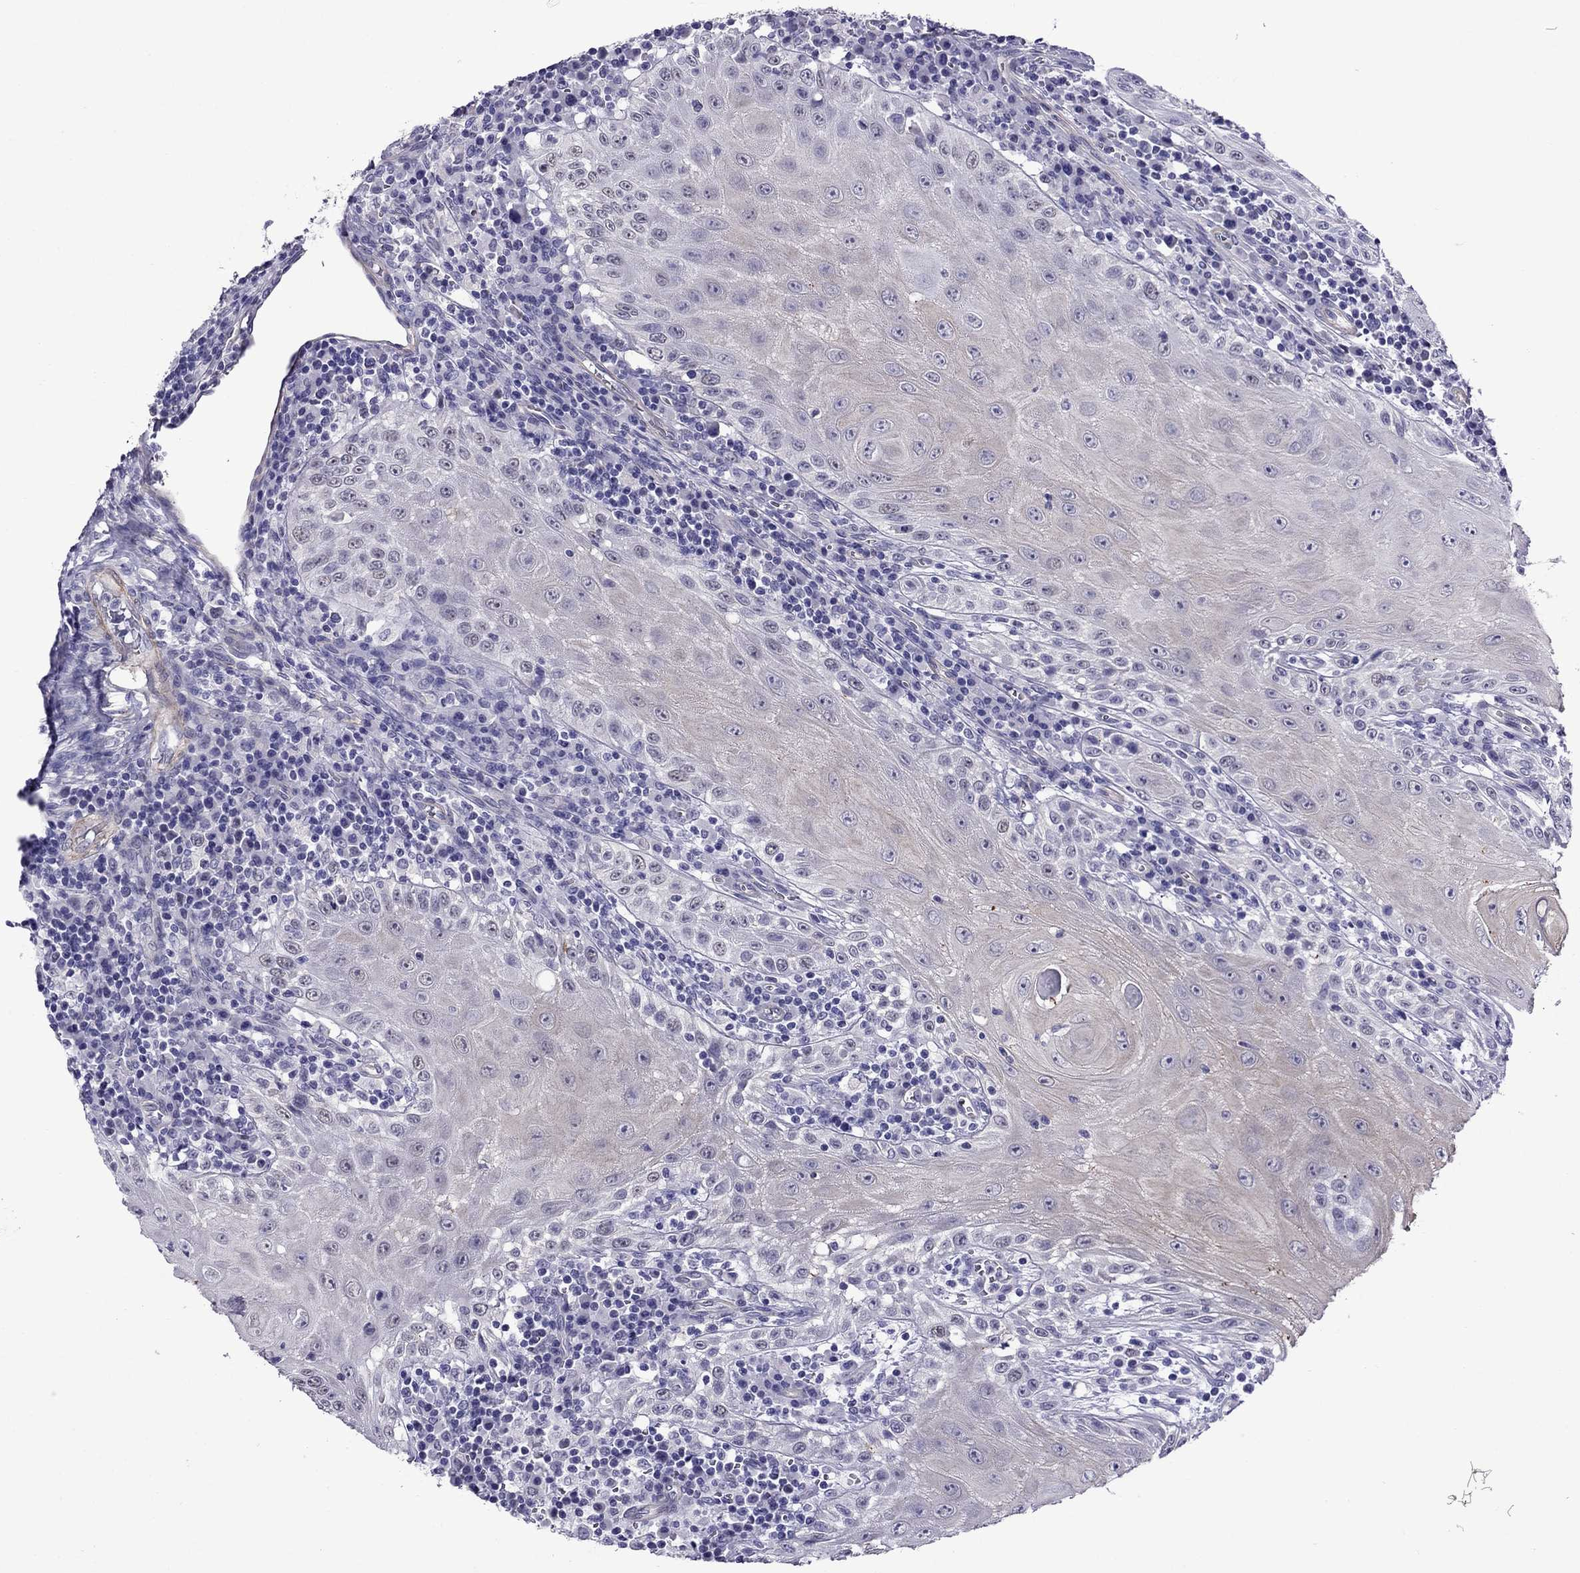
{"staining": {"intensity": "negative", "quantity": "none", "location": "none"}, "tissue": "head and neck cancer", "cell_type": "Tumor cells", "image_type": "cancer", "snomed": [{"axis": "morphology", "description": "Squamous cell carcinoma, NOS"}, {"axis": "topography", "description": "Oral tissue"}, {"axis": "topography", "description": "Head-Neck"}], "caption": "High magnification brightfield microscopy of head and neck squamous cell carcinoma stained with DAB (3,3'-diaminobenzidine) (brown) and counterstained with hematoxylin (blue): tumor cells show no significant positivity.", "gene": "CHRNA5", "patient": {"sex": "male", "age": 58}}